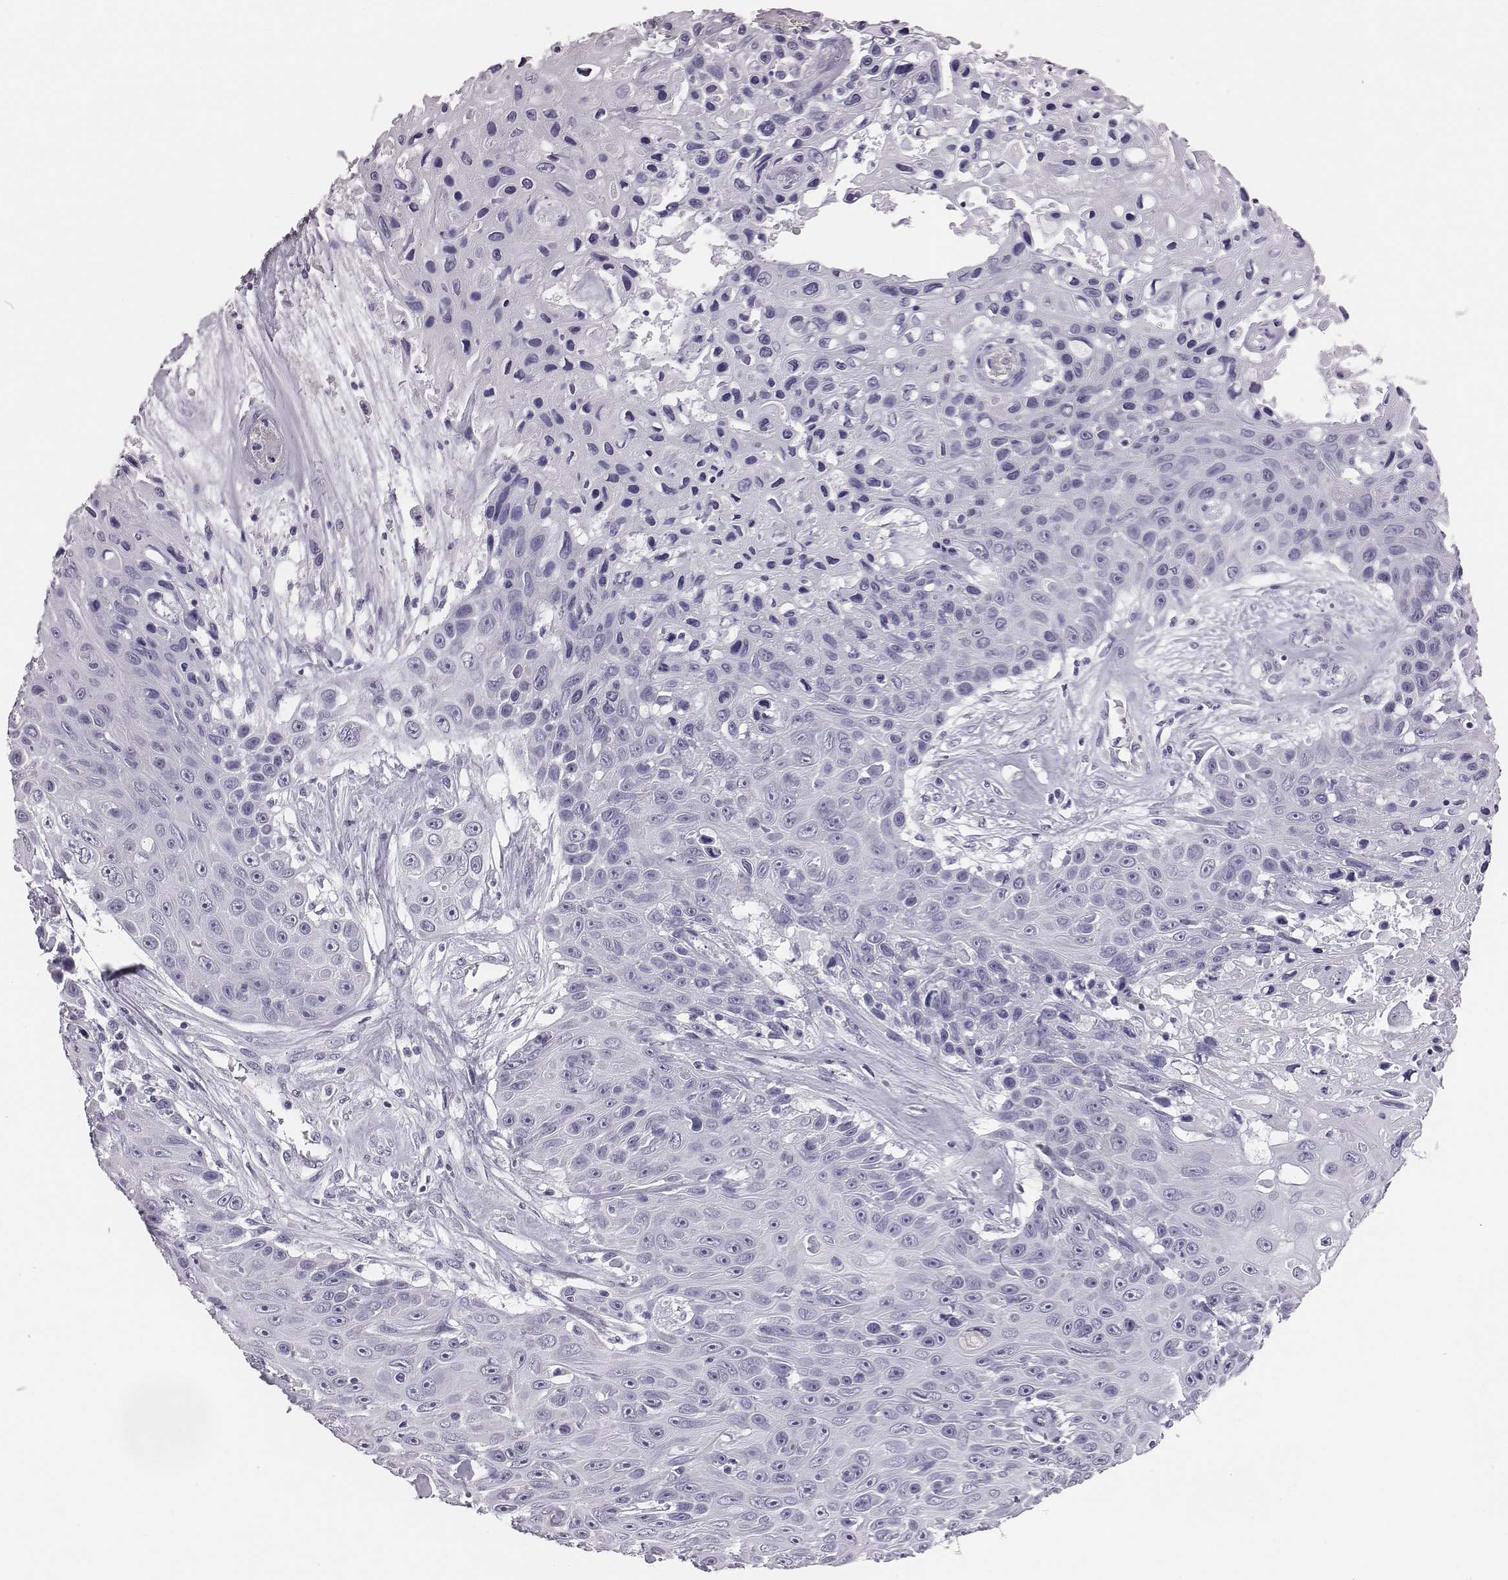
{"staining": {"intensity": "negative", "quantity": "none", "location": "none"}, "tissue": "skin cancer", "cell_type": "Tumor cells", "image_type": "cancer", "snomed": [{"axis": "morphology", "description": "Squamous cell carcinoma, NOS"}, {"axis": "topography", "description": "Skin"}], "caption": "A micrograph of human skin cancer is negative for staining in tumor cells.", "gene": "ACOD1", "patient": {"sex": "male", "age": 82}}